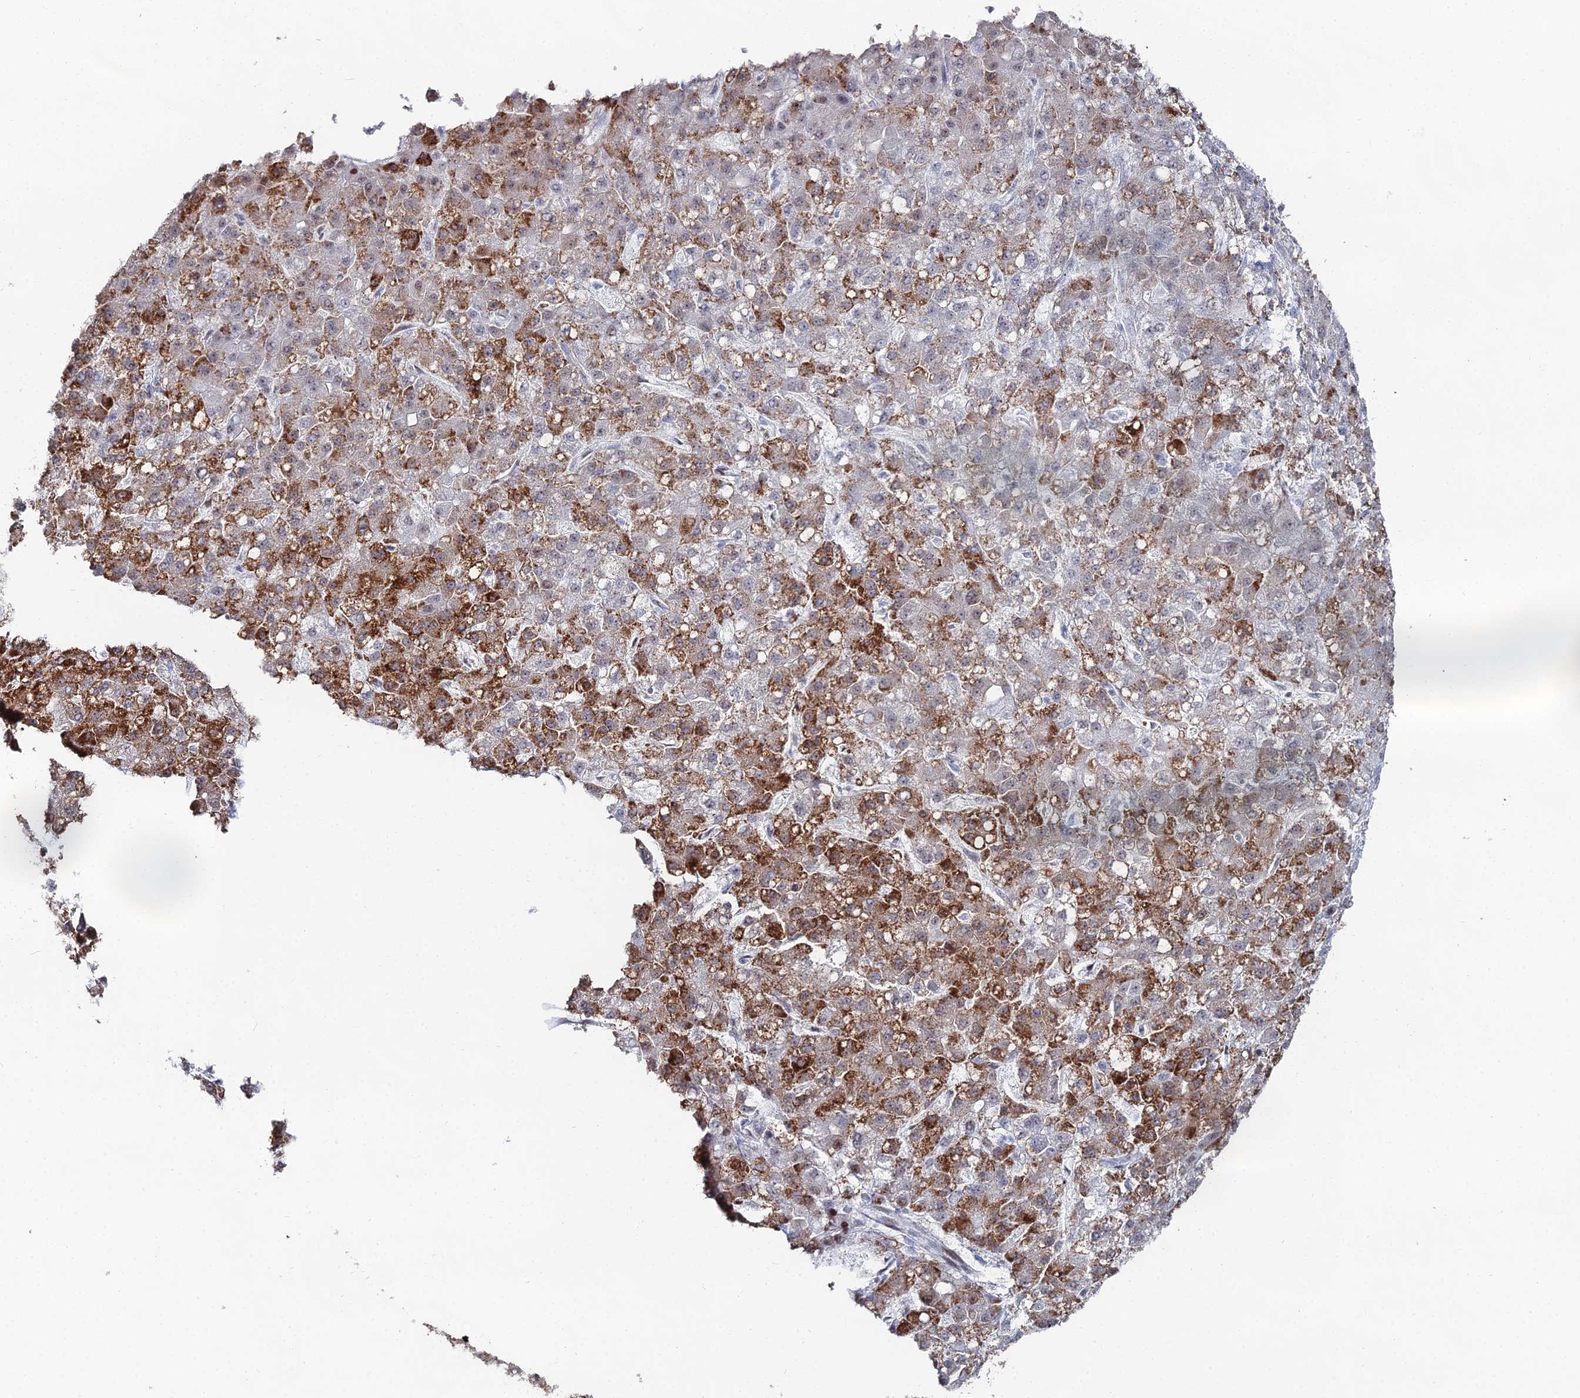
{"staining": {"intensity": "strong", "quantity": "25%-75%", "location": "cytoplasmic/membranous"}, "tissue": "liver cancer", "cell_type": "Tumor cells", "image_type": "cancer", "snomed": [{"axis": "morphology", "description": "Carcinoma, Hepatocellular, NOS"}, {"axis": "topography", "description": "Liver"}], "caption": "Human liver cancer stained for a protein (brown) exhibits strong cytoplasmic/membranous positive positivity in about 25%-75% of tumor cells.", "gene": "GSC2", "patient": {"sex": "male", "age": 67}}